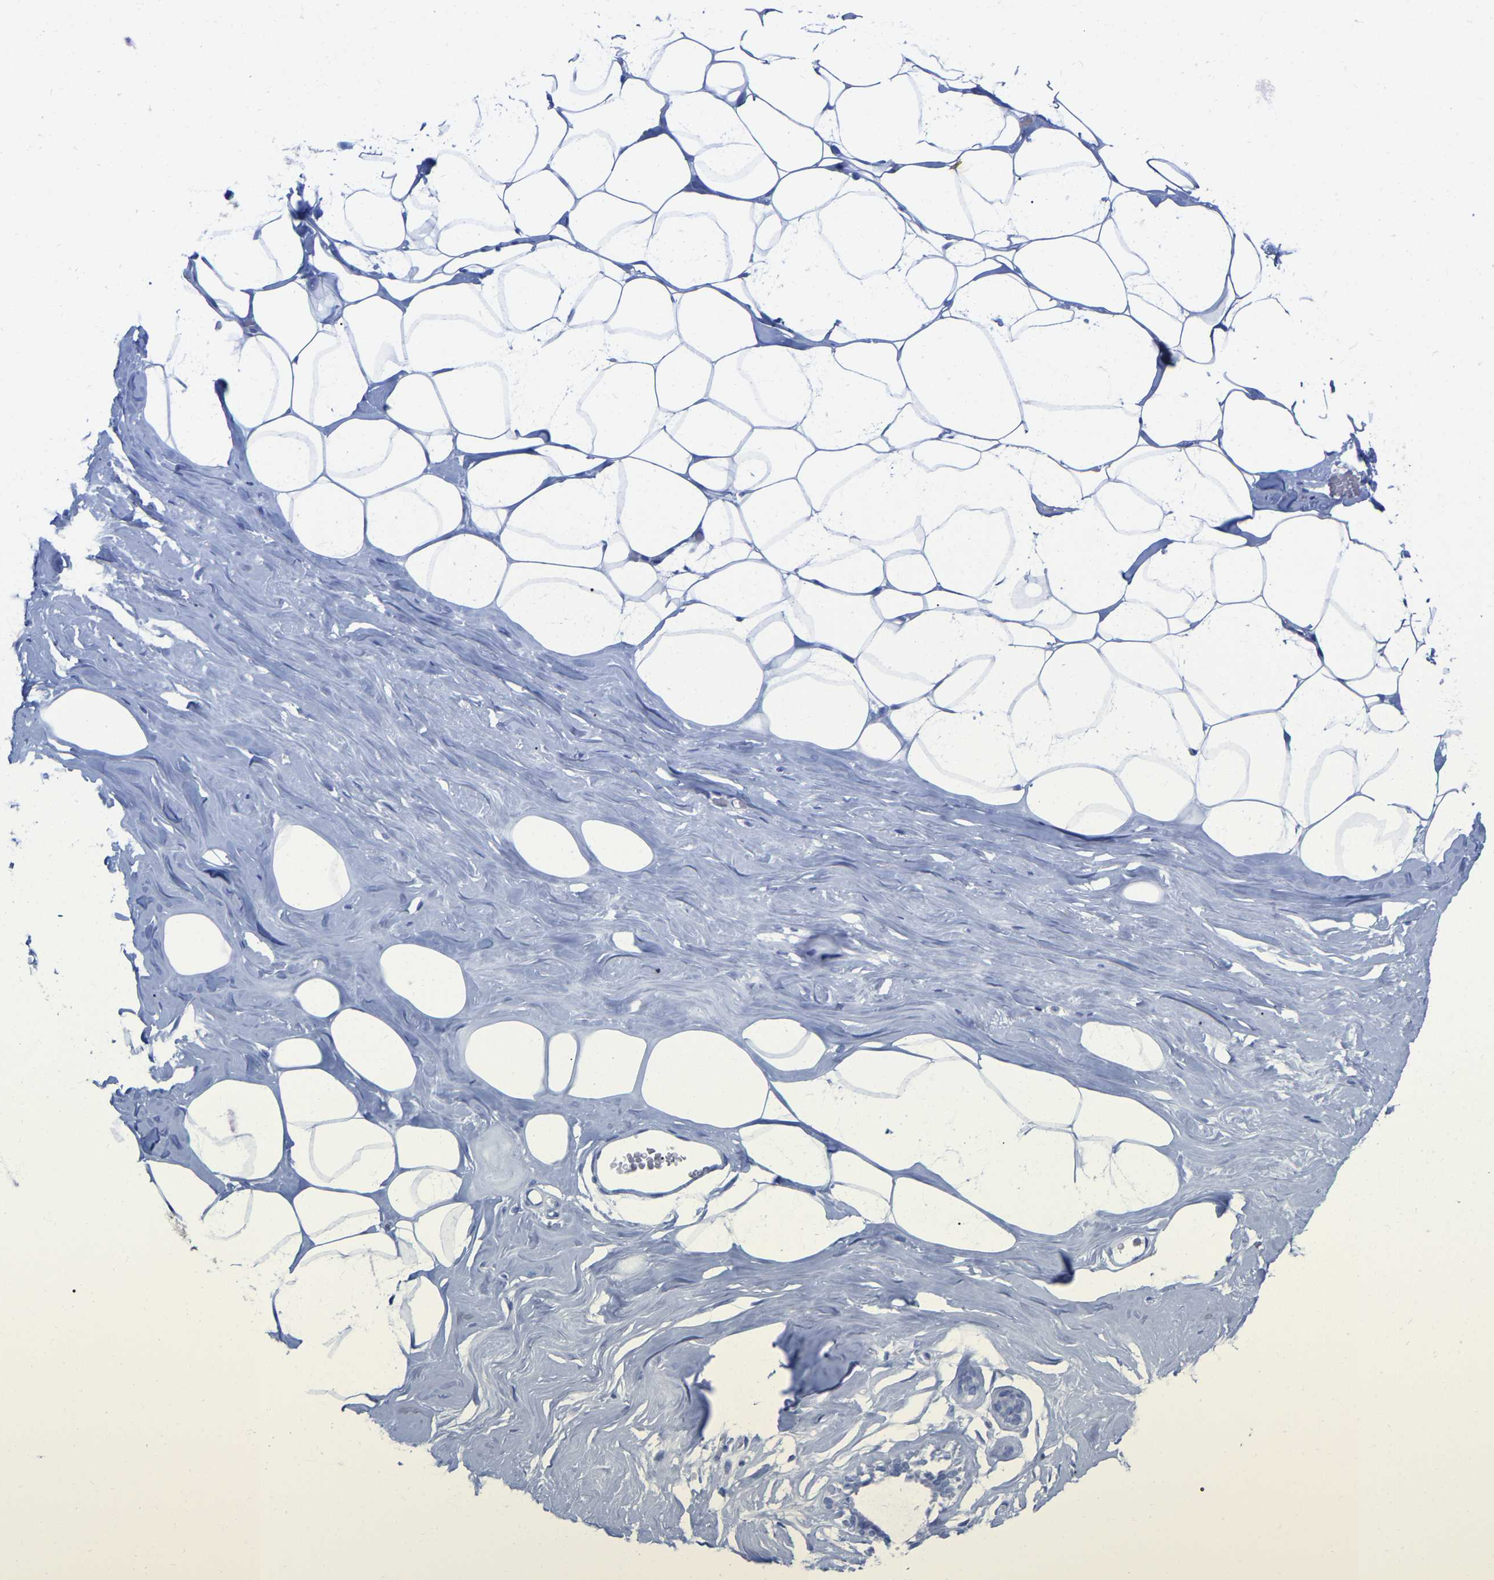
{"staining": {"intensity": "negative", "quantity": "none", "location": "none"}, "tissue": "adipose tissue", "cell_type": "Adipocytes", "image_type": "normal", "snomed": [{"axis": "morphology", "description": "Normal tissue, NOS"}, {"axis": "morphology", "description": "Fibrosis, NOS"}, {"axis": "topography", "description": "Breast"}, {"axis": "topography", "description": "Adipose tissue"}], "caption": "Unremarkable adipose tissue was stained to show a protein in brown. There is no significant positivity in adipocytes. The staining is performed using DAB brown chromogen with nuclei counter-stained in using hematoxylin.", "gene": "HAPLN1", "patient": {"sex": "female", "age": 39}}